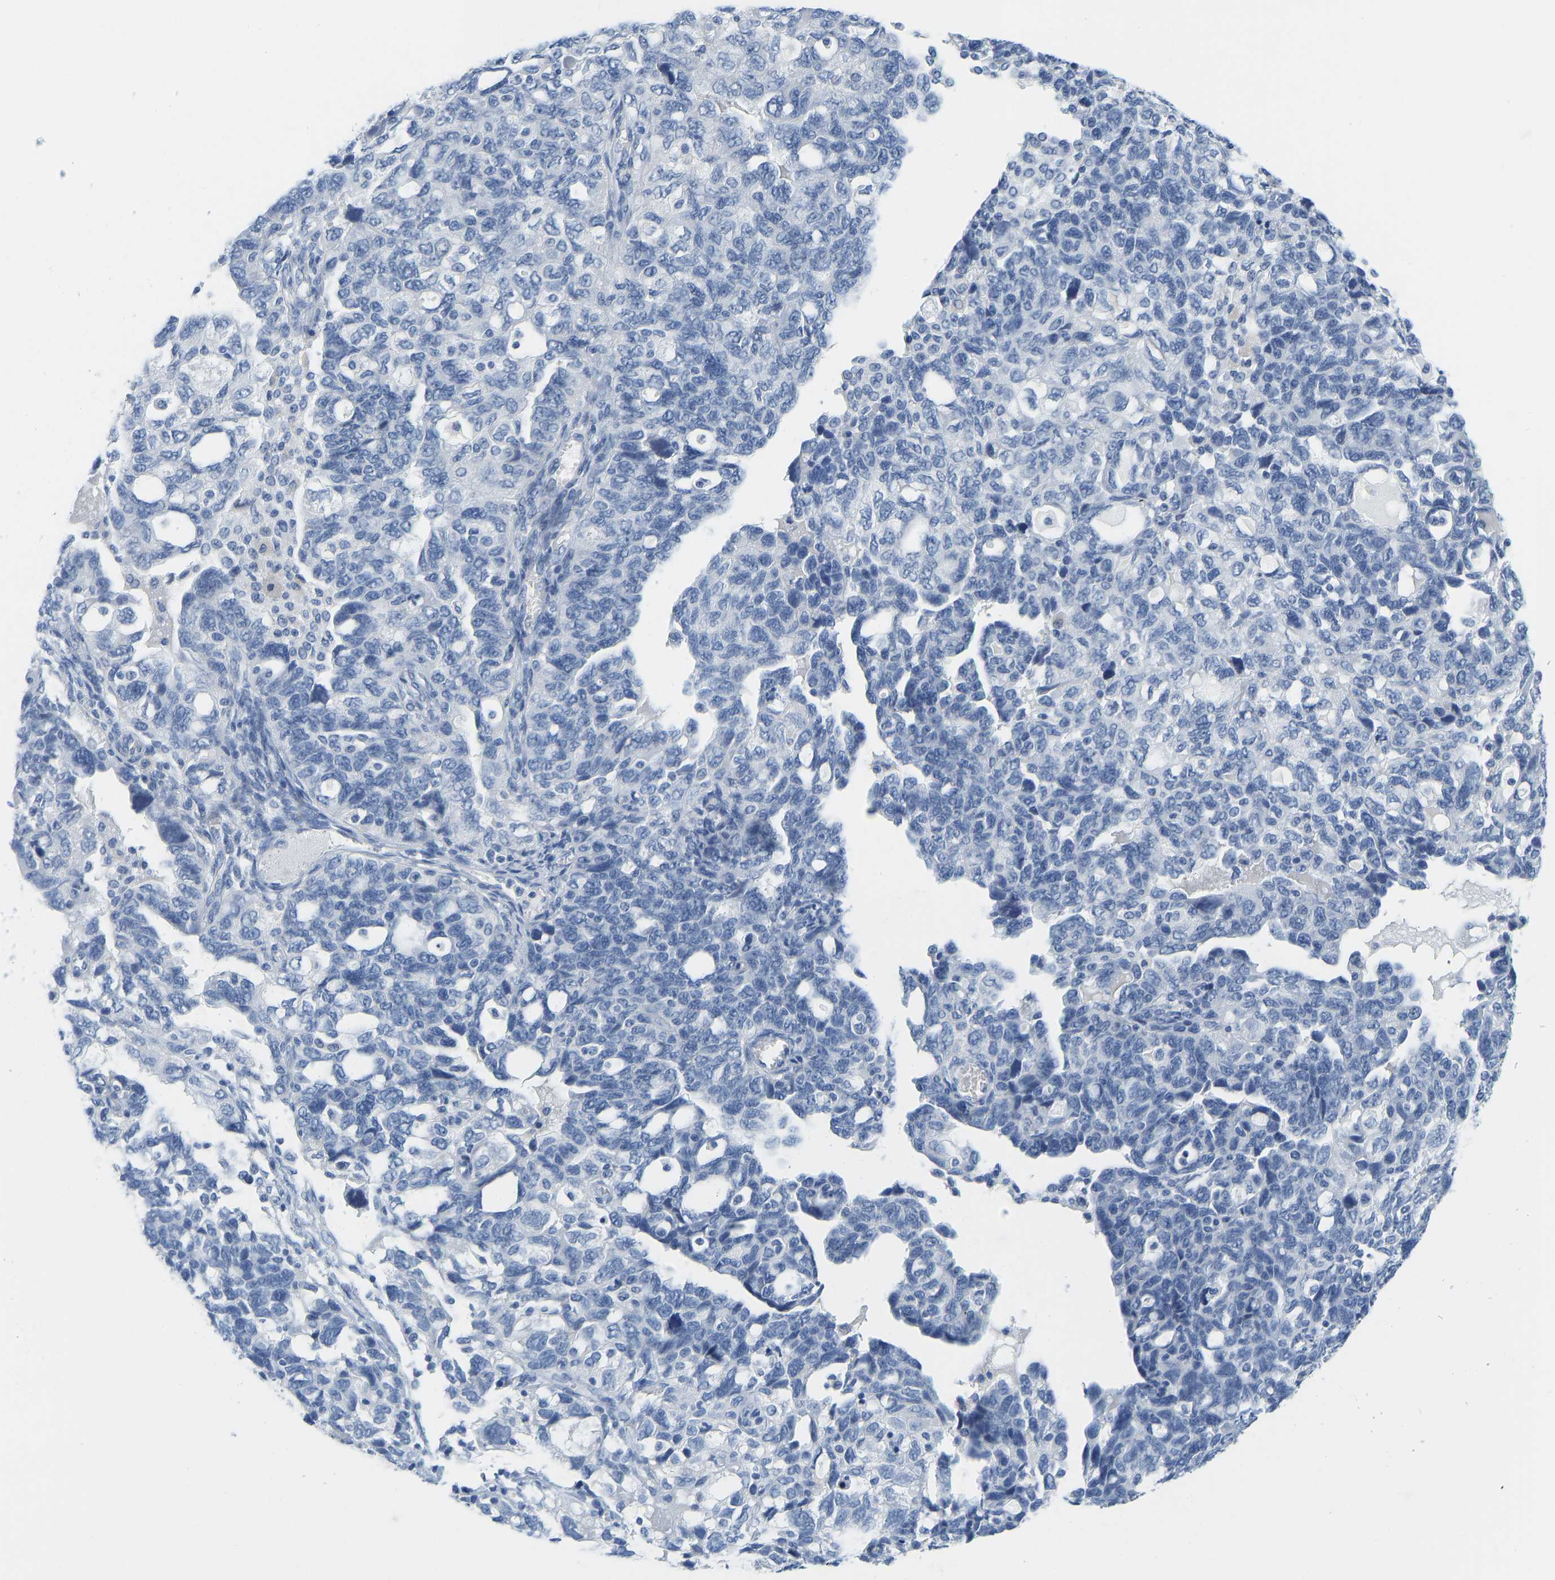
{"staining": {"intensity": "negative", "quantity": "none", "location": "none"}, "tissue": "ovarian cancer", "cell_type": "Tumor cells", "image_type": "cancer", "snomed": [{"axis": "morphology", "description": "Carcinoma, NOS"}, {"axis": "morphology", "description": "Cystadenocarcinoma, serous, NOS"}, {"axis": "topography", "description": "Ovary"}], "caption": "Protein analysis of ovarian serous cystadenocarcinoma shows no significant expression in tumor cells.", "gene": "SERPINB3", "patient": {"sex": "female", "age": 69}}